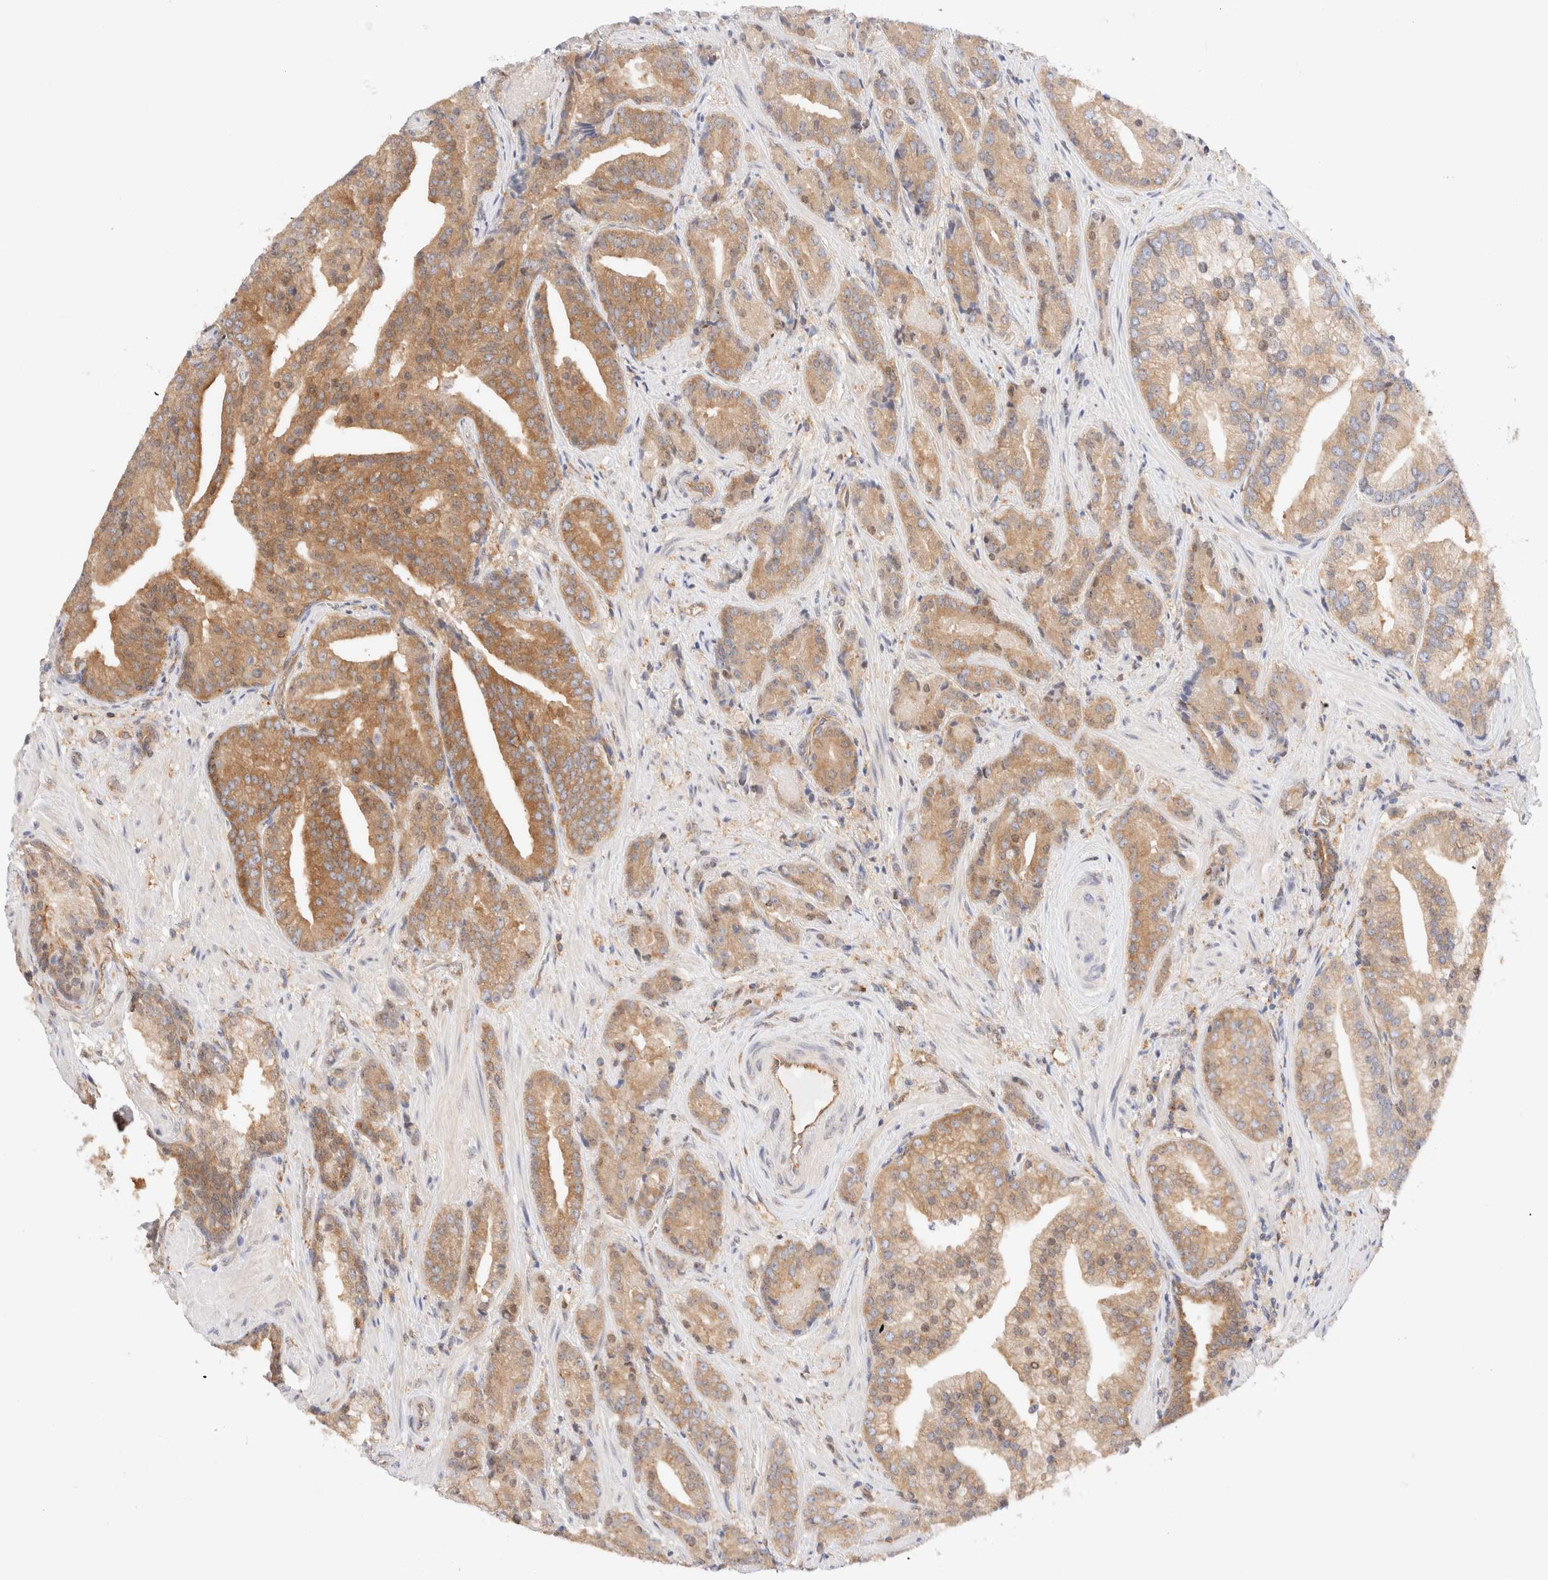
{"staining": {"intensity": "moderate", "quantity": ">75%", "location": "cytoplasmic/membranous"}, "tissue": "prostate cancer", "cell_type": "Tumor cells", "image_type": "cancer", "snomed": [{"axis": "morphology", "description": "Adenocarcinoma, Low grade"}, {"axis": "topography", "description": "Prostate"}], "caption": "High-magnification brightfield microscopy of prostate low-grade adenocarcinoma stained with DAB (3,3'-diaminobenzidine) (brown) and counterstained with hematoxylin (blue). tumor cells exhibit moderate cytoplasmic/membranous staining is identified in approximately>75% of cells.", "gene": "RABEP1", "patient": {"sex": "male", "age": 67}}